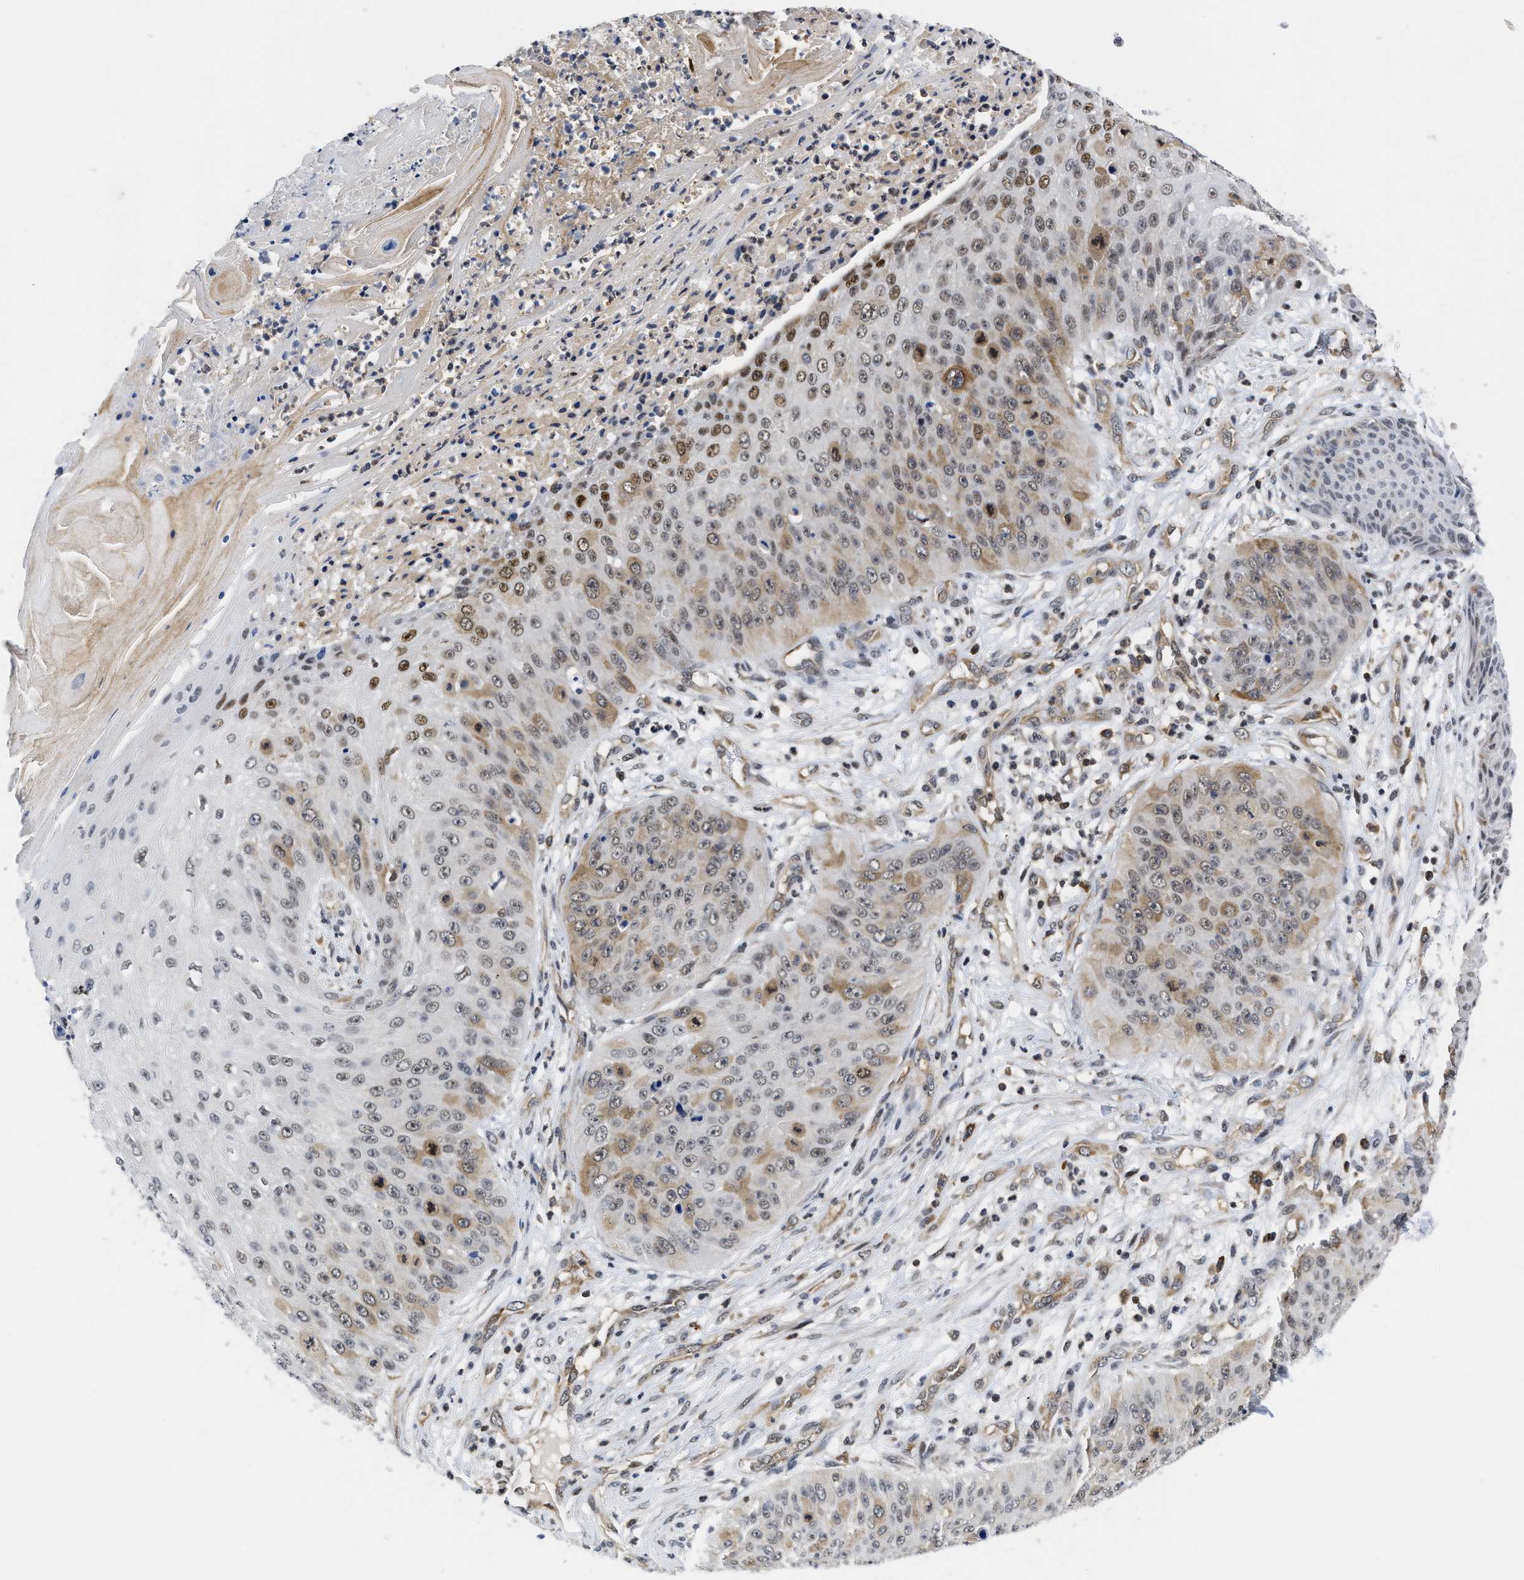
{"staining": {"intensity": "moderate", "quantity": "25%-75%", "location": "cytoplasmic/membranous,nuclear"}, "tissue": "skin cancer", "cell_type": "Tumor cells", "image_type": "cancer", "snomed": [{"axis": "morphology", "description": "Squamous cell carcinoma, NOS"}, {"axis": "topography", "description": "Skin"}], "caption": "A micrograph of human skin squamous cell carcinoma stained for a protein reveals moderate cytoplasmic/membranous and nuclear brown staining in tumor cells.", "gene": "HIF1A", "patient": {"sex": "female", "age": 80}}